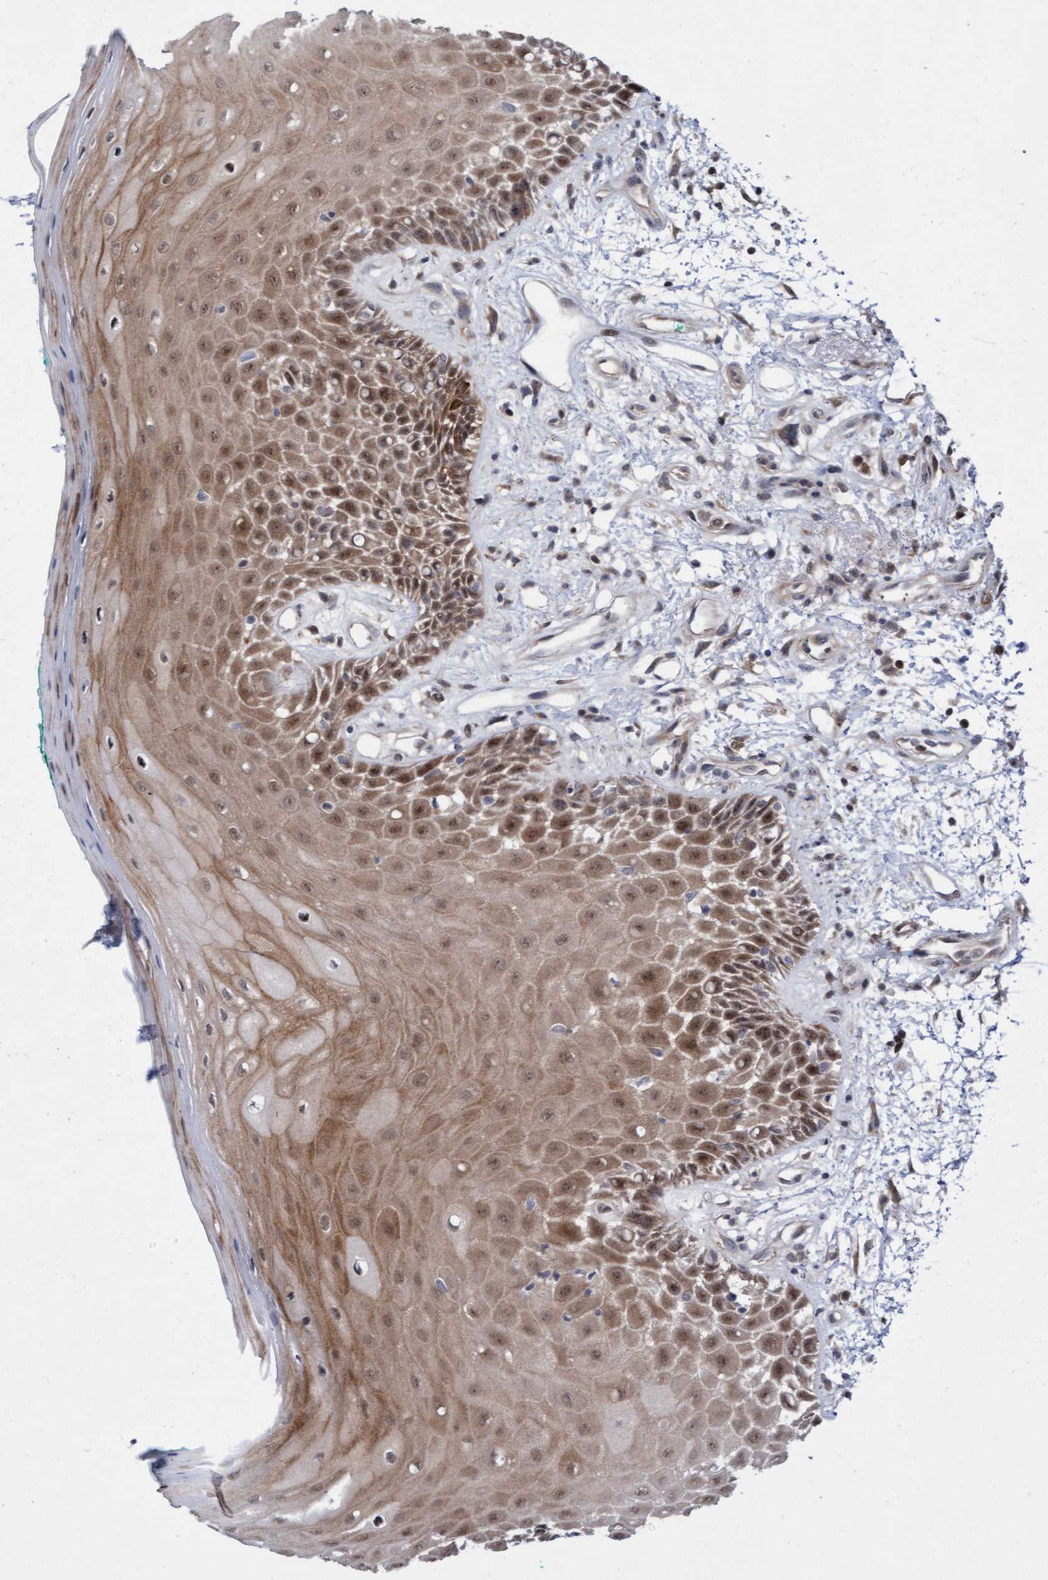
{"staining": {"intensity": "moderate", "quantity": ">75%", "location": "cytoplasmic/membranous,nuclear"}, "tissue": "oral mucosa", "cell_type": "Squamous epithelial cells", "image_type": "normal", "snomed": [{"axis": "morphology", "description": "Normal tissue, NOS"}, {"axis": "morphology", "description": "Squamous cell carcinoma, NOS"}, {"axis": "topography", "description": "Skeletal muscle"}, {"axis": "topography", "description": "Oral tissue"}, {"axis": "topography", "description": "Head-Neck"}], "caption": "This micrograph demonstrates immunohistochemistry (IHC) staining of unremarkable oral mucosa, with medium moderate cytoplasmic/membranous,nuclear positivity in approximately >75% of squamous epithelial cells.", "gene": "RAP1GAP2", "patient": {"sex": "female", "age": 84}}